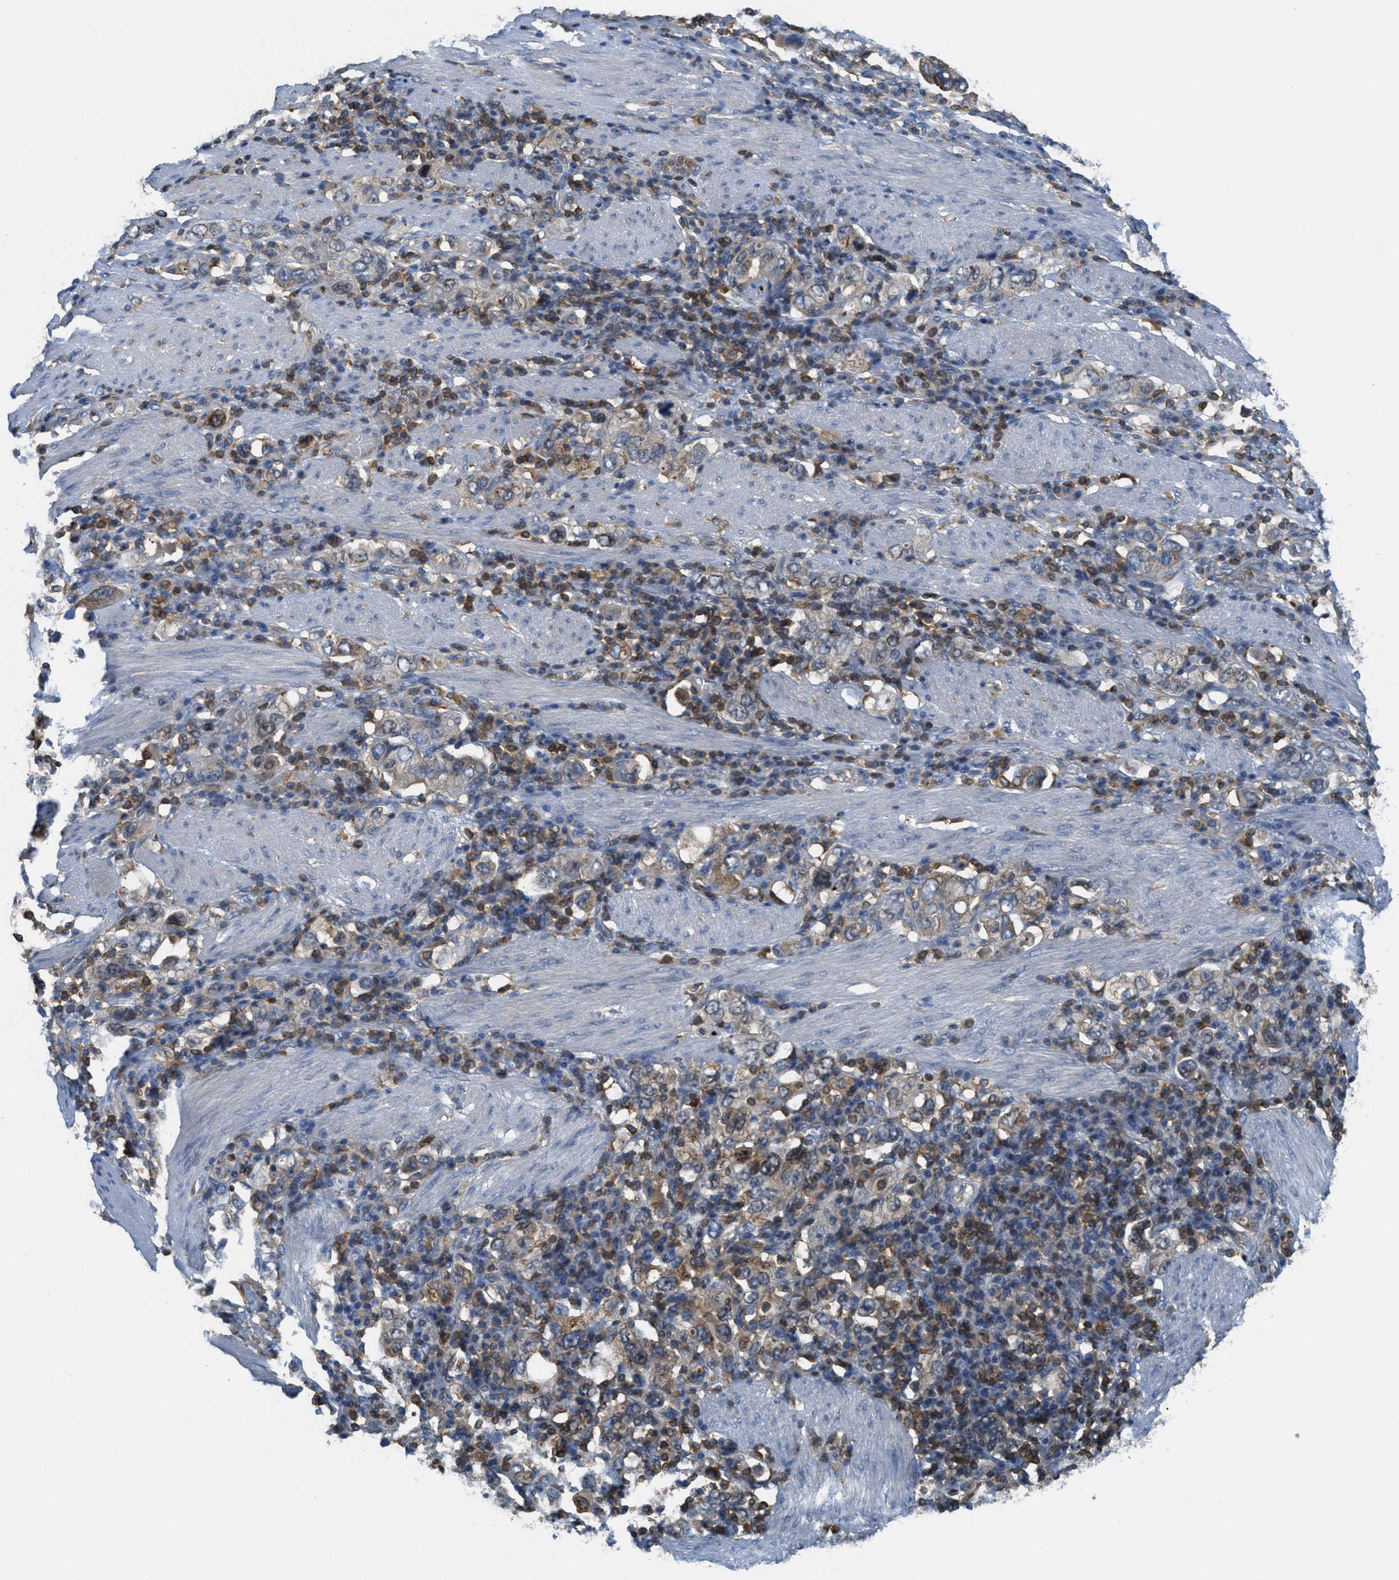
{"staining": {"intensity": "weak", "quantity": ">75%", "location": "cytoplasmic/membranous"}, "tissue": "stomach cancer", "cell_type": "Tumor cells", "image_type": "cancer", "snomed": [{"axis": "morphology", "description": "Adenocarcinoma, NOS"}, {"axis": "topography", "description": "Stomach, upper"}], "caption": "This is an image of immunohistochemistry staining of adenocarcinoma (stomach), which shows weak expression in the cytoplasmic/membranous of tumor cells.", "gene": "GRIK2", "patient": {"sex": "male", "age": 62}}